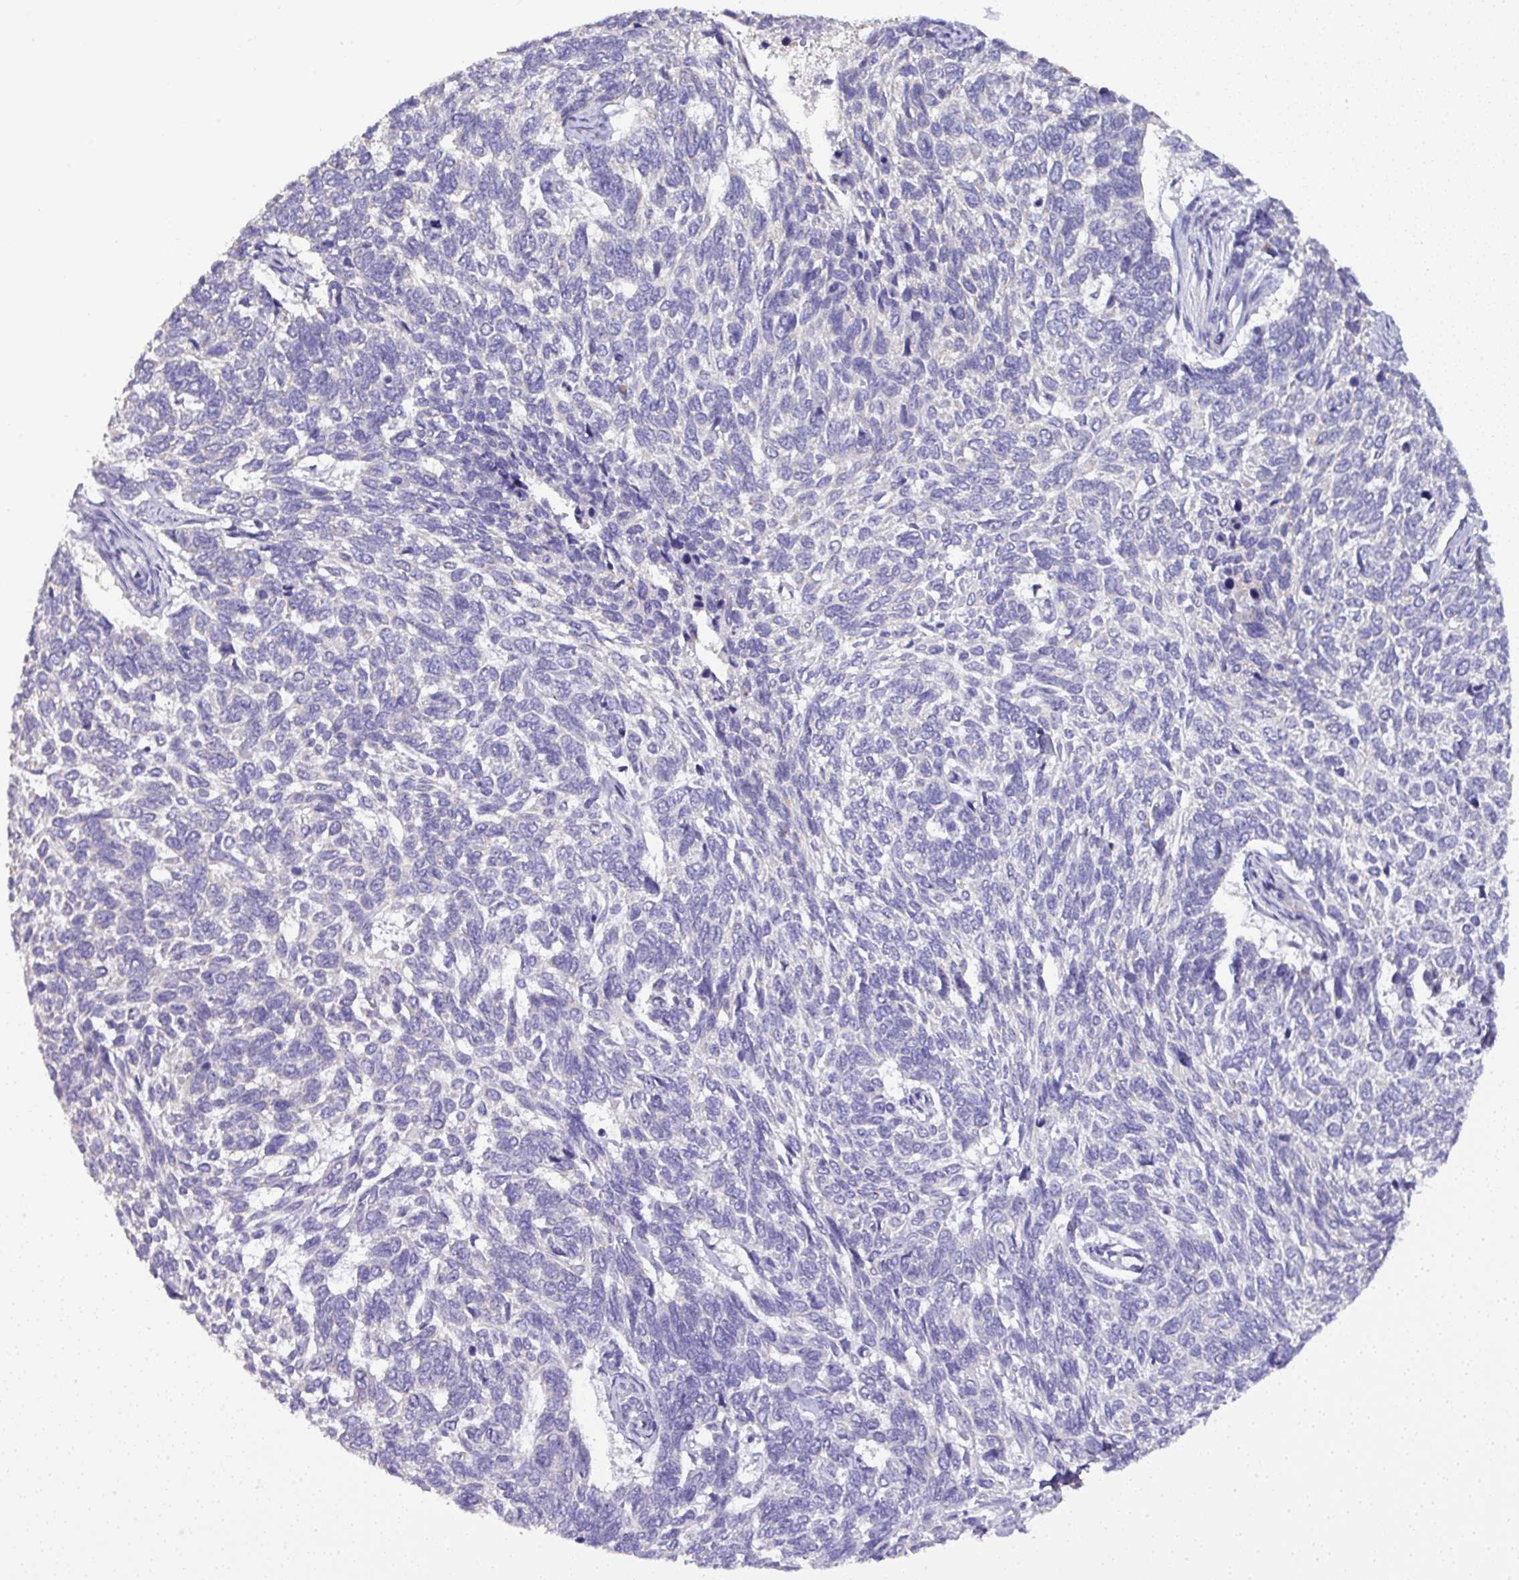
{"staining": {"intensity": "negative", "quantity": "none", "location": "none"}, "tissue": "skin cancer", "cell_type": "Tumor cells", "image_type": "cancer", "snomed": [{"axis": "morphology", "description": "Basal cell carcinoma"}, {"axis": "topography", "description": "Skin"}], "caption": "Immunohistochemistry image of neoplastic tissue: human basal cell carcinoma (skin) stained with DAB shows no significant protein expression in tumor cells.", "gene": "ST8SIA2", "patient": {"sex": "female", "age": 65}}